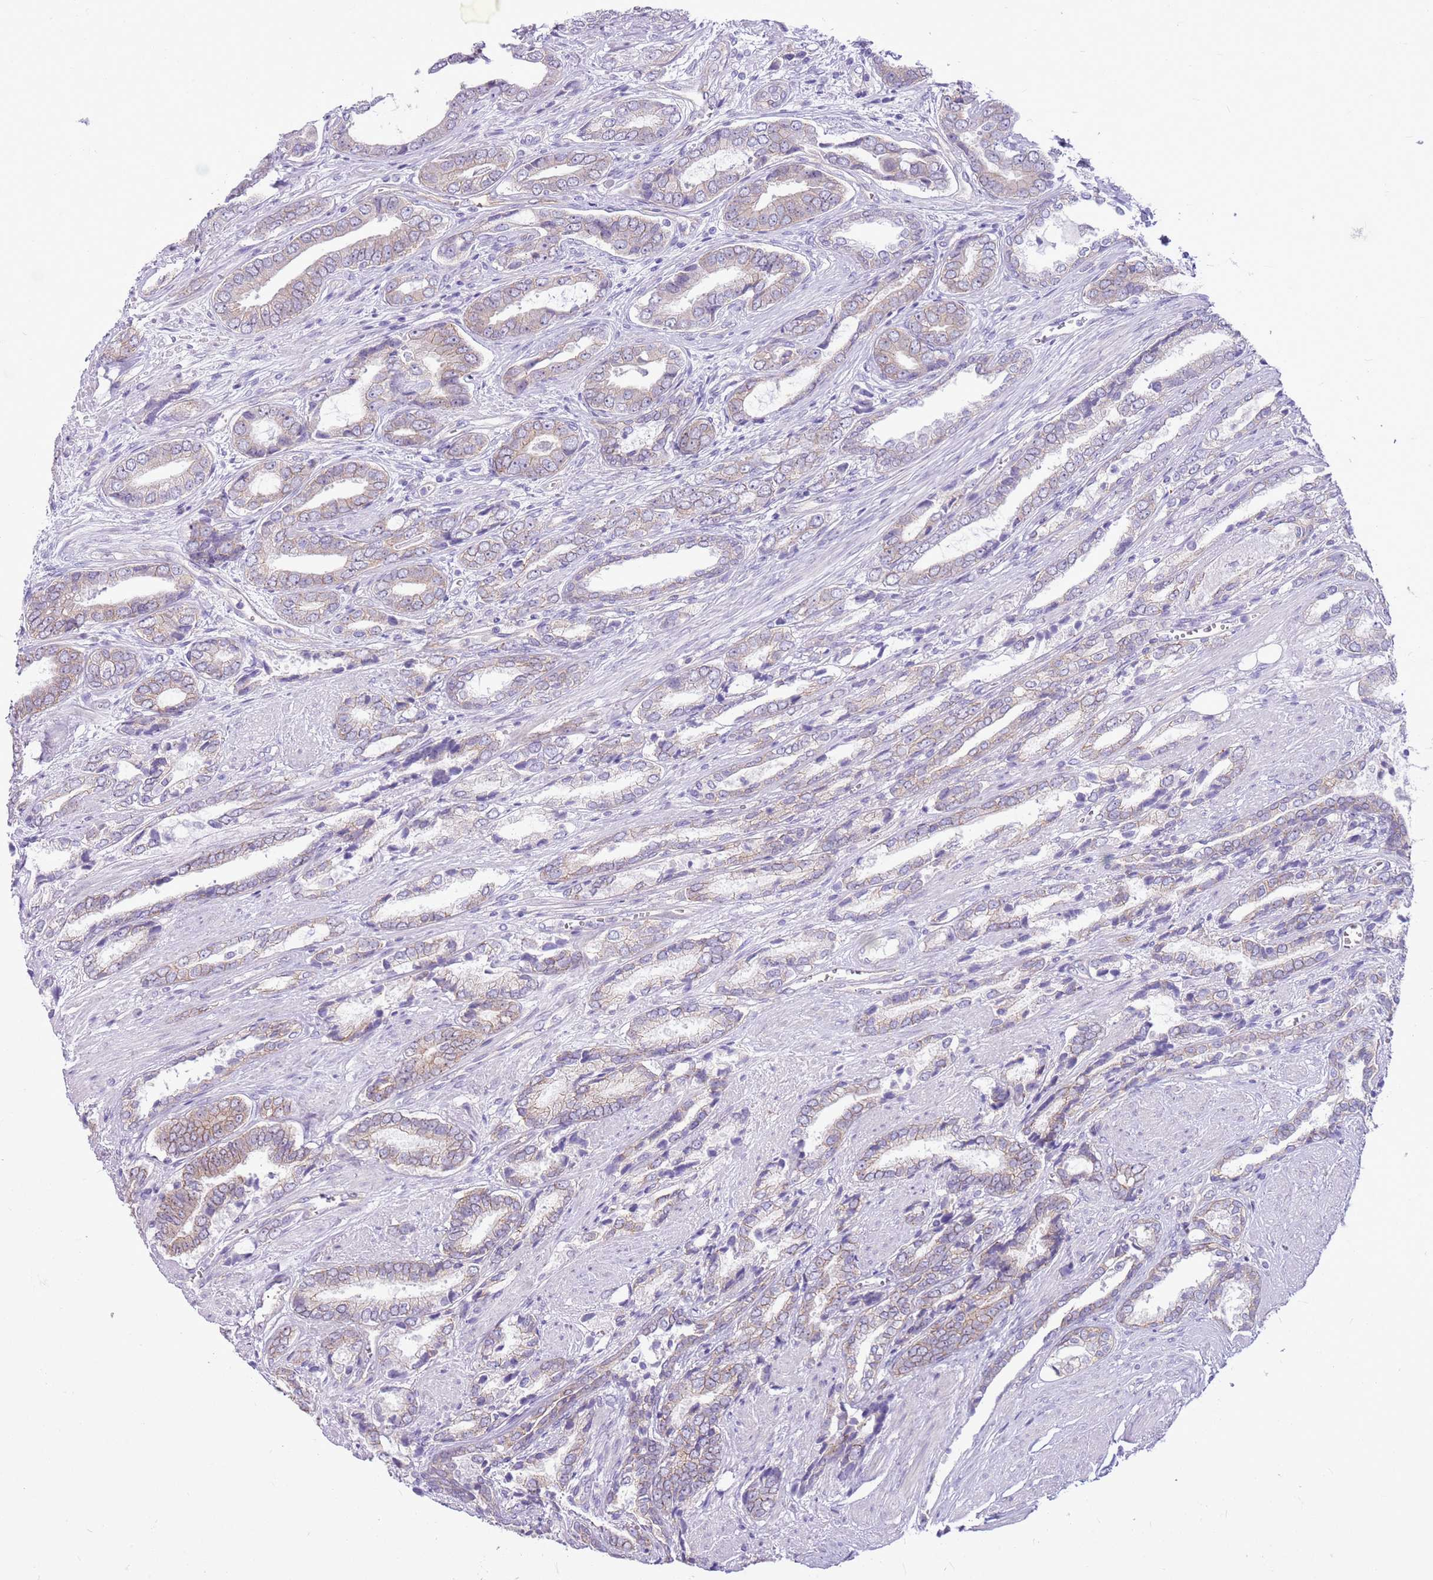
{"staining": {"intensity": "weak", "quantity": "25%-75%", "location": "cytoplasmic/membranous"}, "tissue": "prostate cancer", "cell_type": "Tumor cells", "image_type": "cancer", "snomed": [{"axis": "morphology", "description": "Adenocarcinoma, NOS"}, {"axis": "topography", "description": "Prostate and seminal vesicle, NOS"}], "caption": "Prostate cancer (adenocarcinoma) tissue demonstrates weak cytoplasmic/membranous positivity in approximately 25%-75% of tumor cells, visualized by immunohistochemistry.", "gene": "PARP8", "patient": {"sex": "male", "age": 76}}